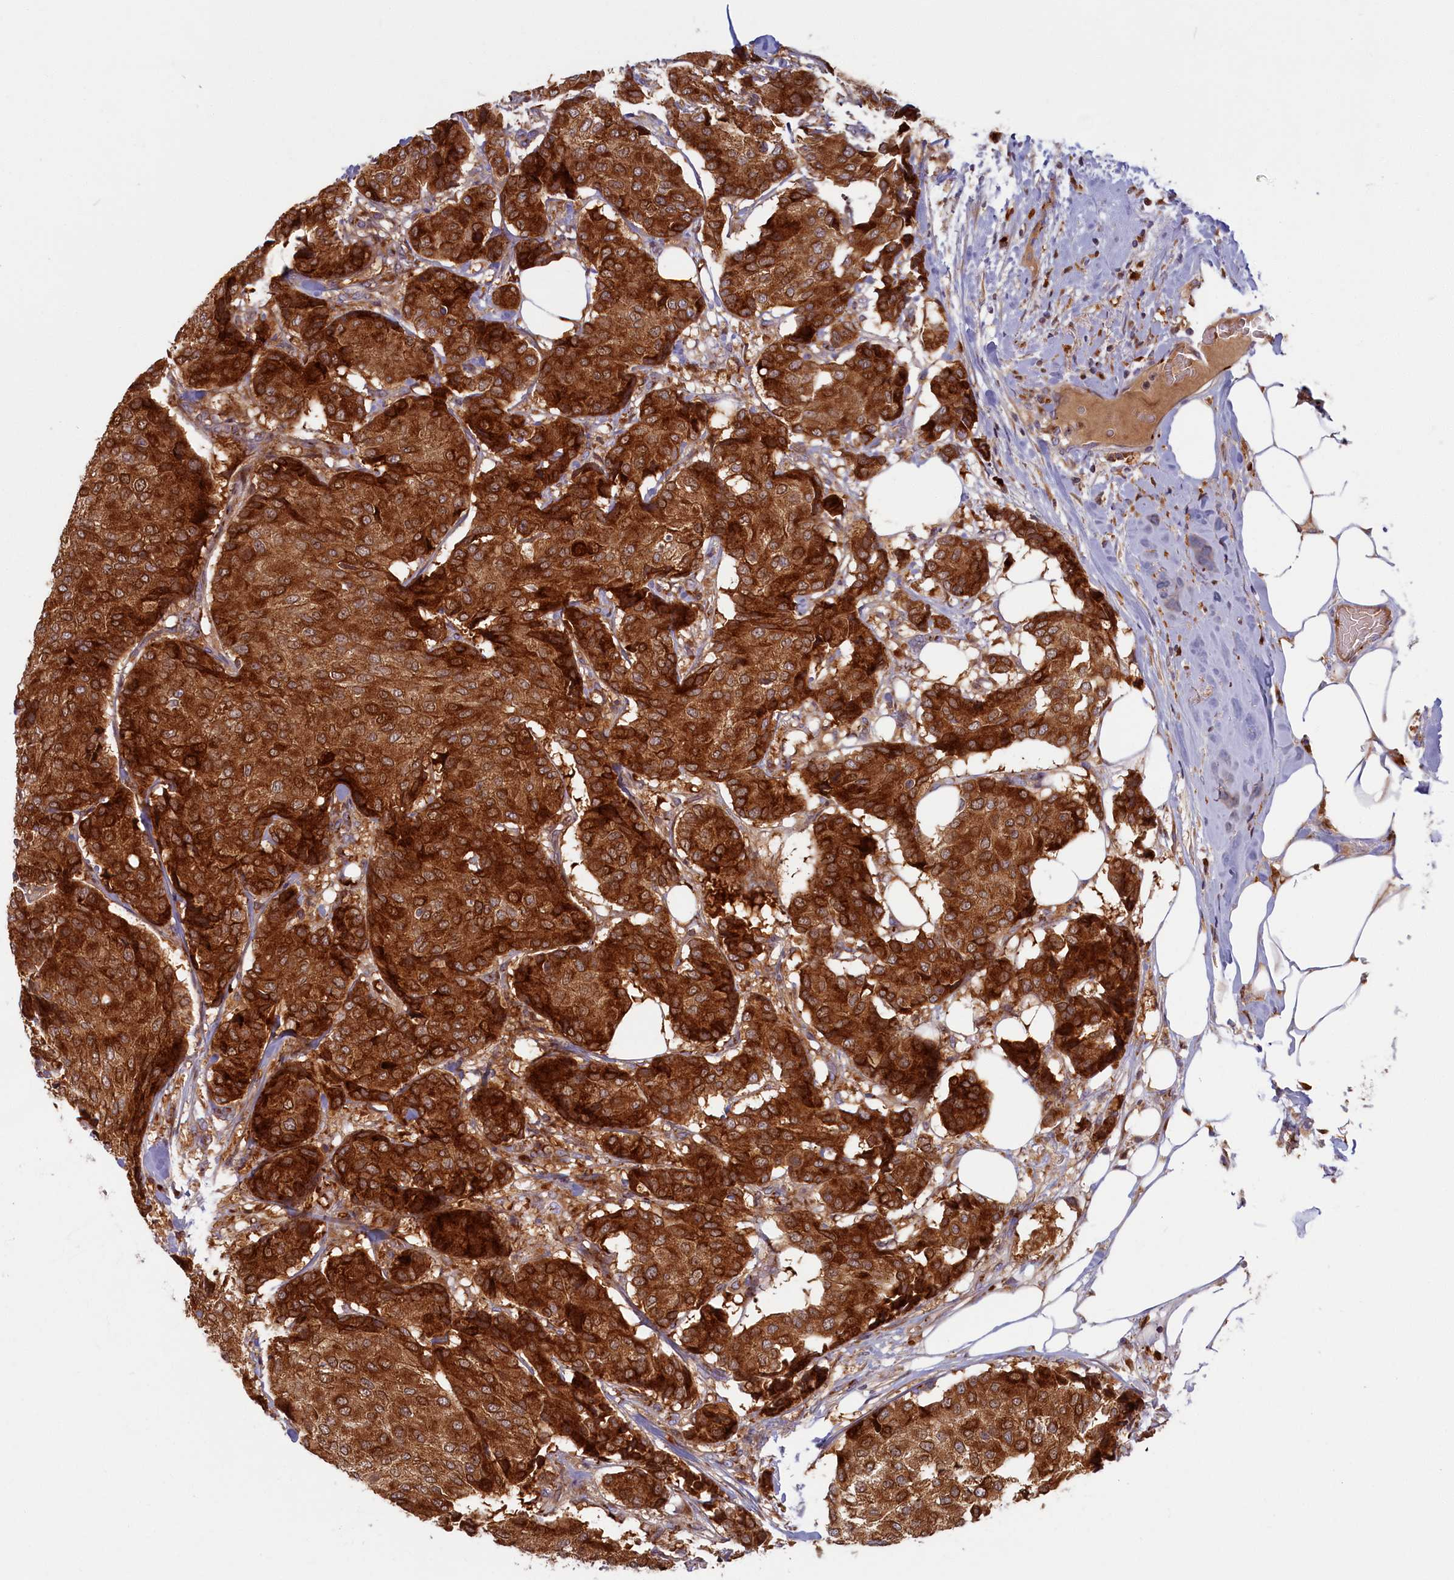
{"staining": {"intensity": "strong", "quantity": ">75%", "location": "cytoplasmic/membranous"}, "tissue": "breast cancer", "cell_type": "Tumor cells", "image_type": "cancer", "snomed": [{"axis": "morphology", "description": "Duct carcinoma"}, {"axis": "topography", "description": "Breast"}], "caption": "Breast infiltrating ductal carcinoma stained with DAB (3,3'-diaminobenzidine) immunohistochemistry (IHC) exhibits high levels of strong cytoplasmic/membranous positivity in approximately >75% of tumor cells. Using DAB (3,3'-diaminobenzidine) (brown) and hematoxylin (blue) stains, captured at high magnification using brightfield microscopy.", "gene": "BLVRB", "patient": {"sex": "female", "age": 75}}